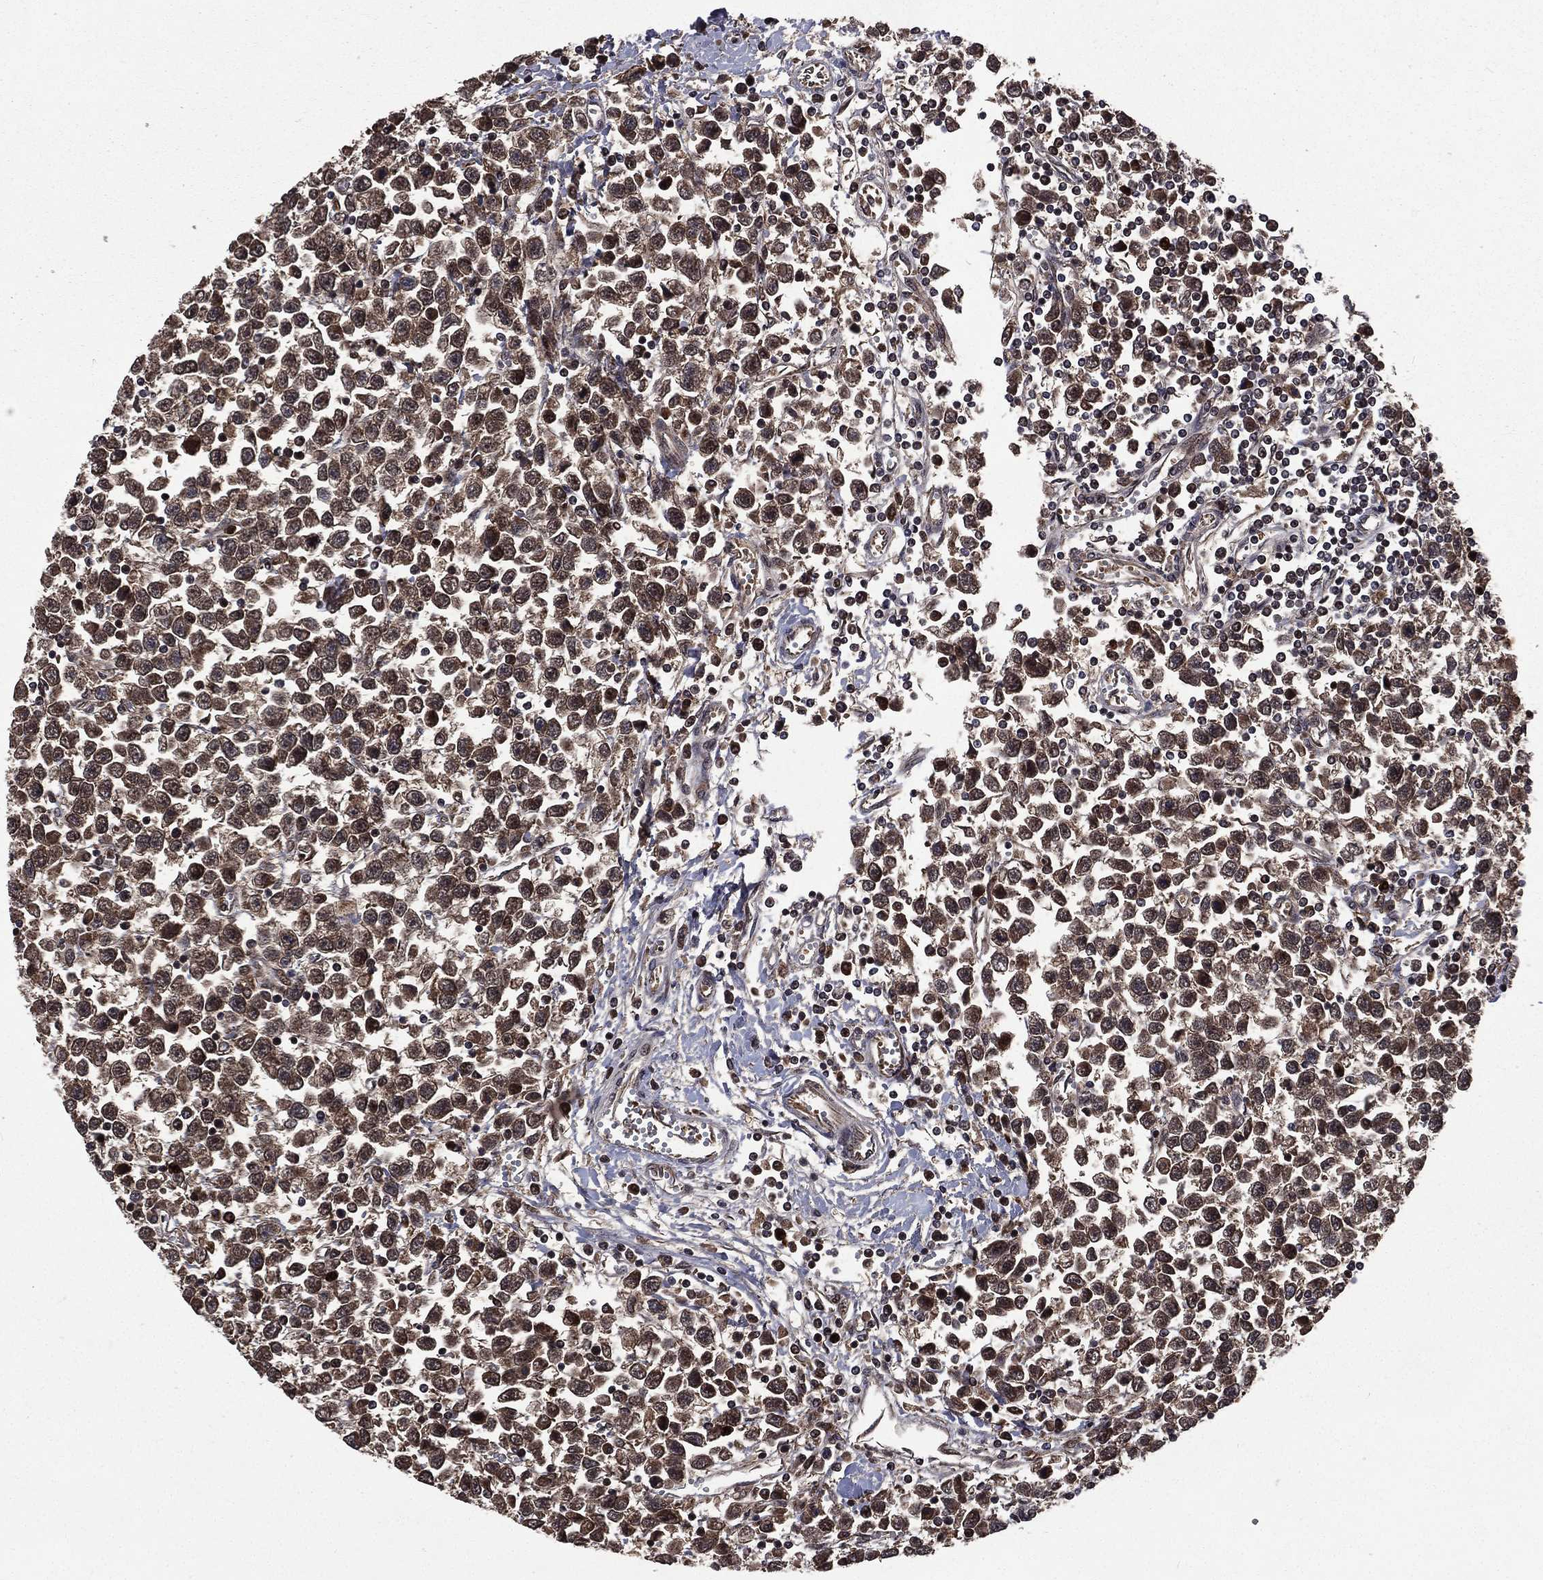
{"staining": {"intensity": "moderate", "quantity": ">75%", "location": "cytoplasmic/membranous"}, "tissue": "testis cancer", "cell_type": "Tumor cells", "image_type": "cancer", "snomed": [{"axis": "morphology", "description": "Seminoma, NOS"}, {"axis": "topography", "description": "Testis"}], "caption": "Immunohistochemistry of human testis cancer (seminoma) shows medium levels of moderate cytoplasmic/membranous expression in approximately >75% of tumor cells.", "gene": "LENG8", "patient": {"sex": "male", "age": 34}}